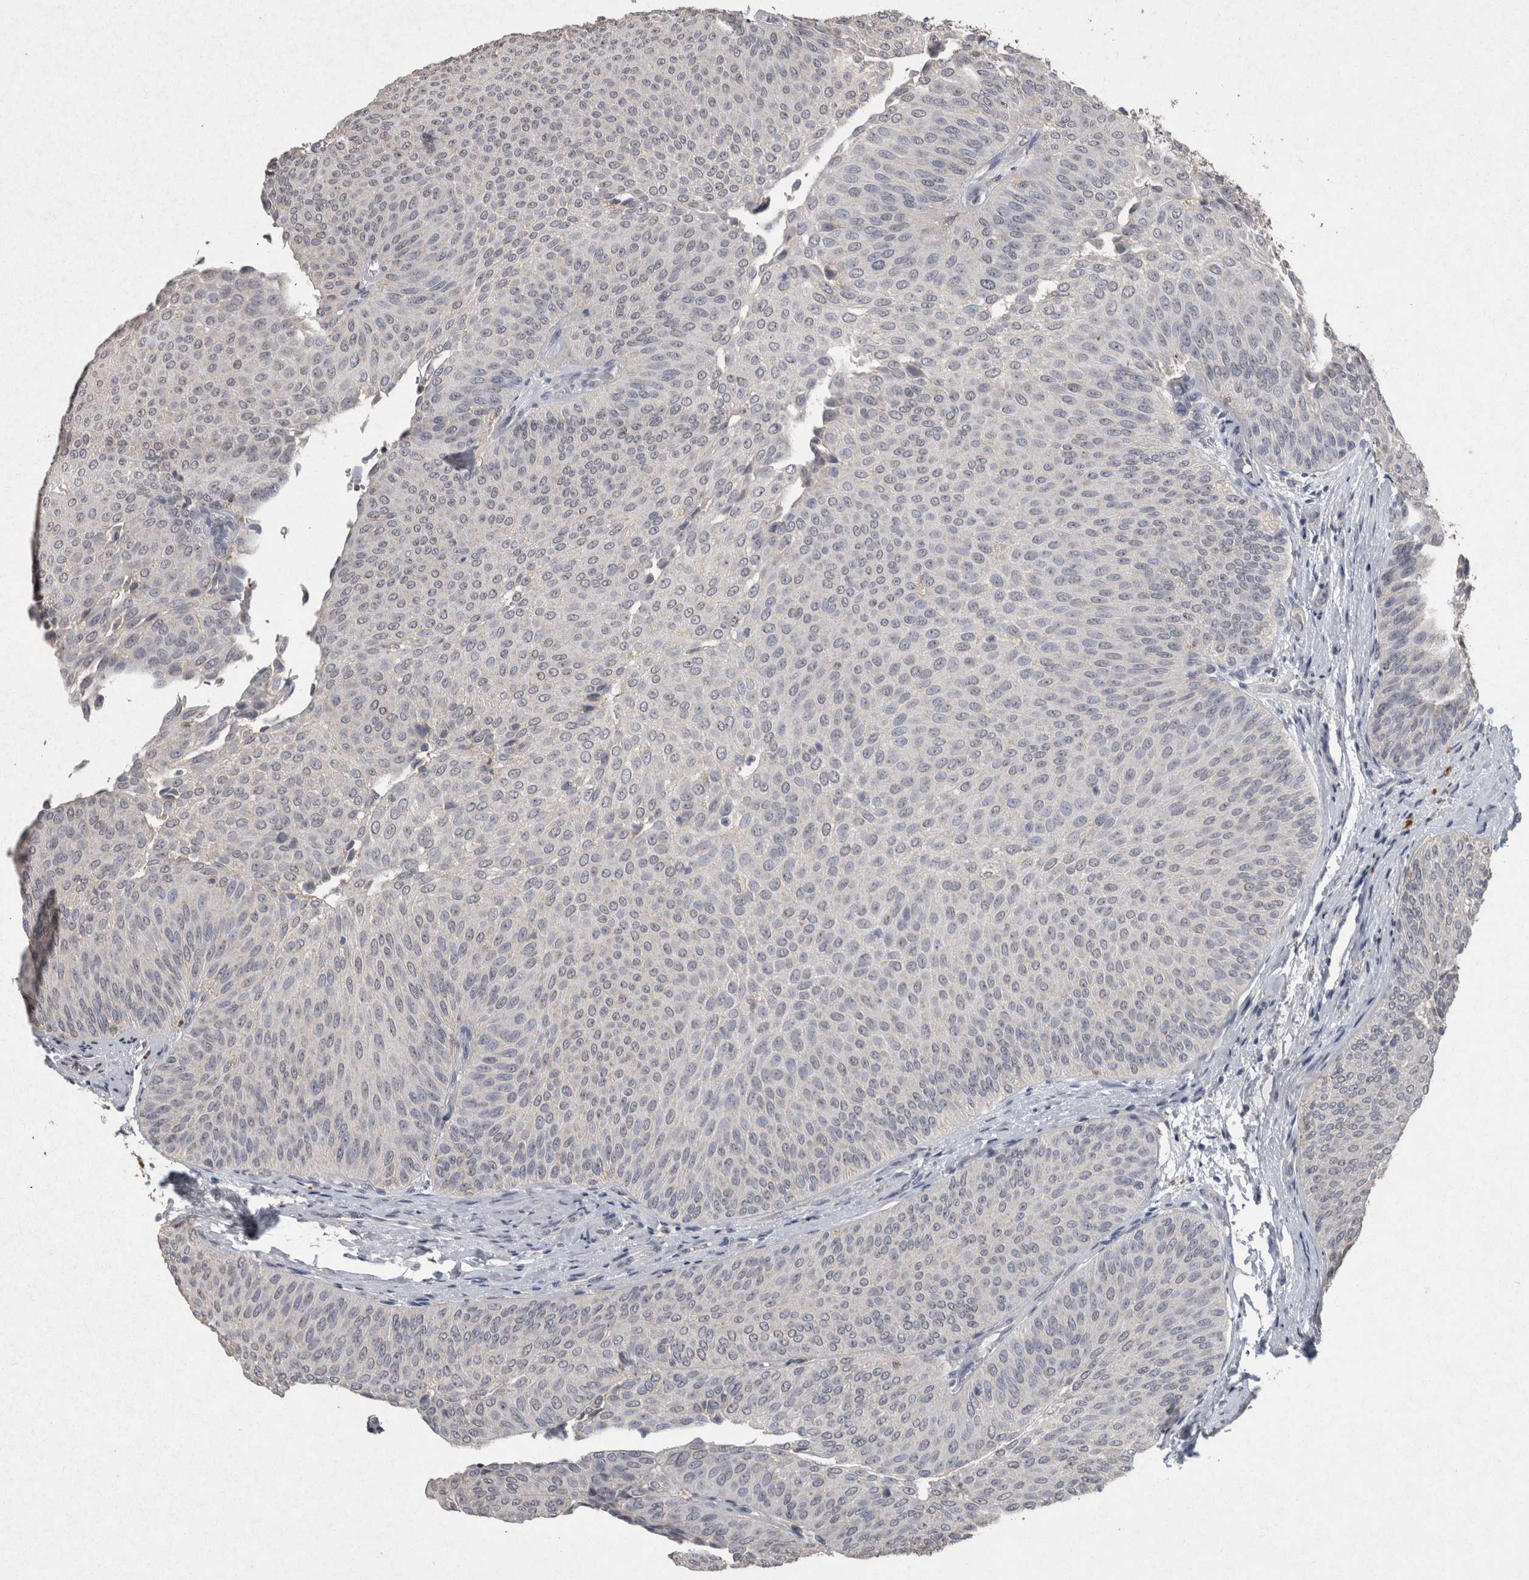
{"staining": {"intensity": "negative", "quantity": "none", "location": "none"}, "tissue": "urothelial cancer", "cell_type": "Tumor cells", "image_type": "cancer", "snomed": [{"axis": "morphology", "description": "Urothelial carcinoma, Low grade"}, {"axis": "topography", "description": "Urinary bladder"}], "caption": "Photomicrograph shows no protein positivity in tumor cells of urothelial cancer tissue.", "gene": "CNTFR", "patient": {"sex": "female", "age": 60}}